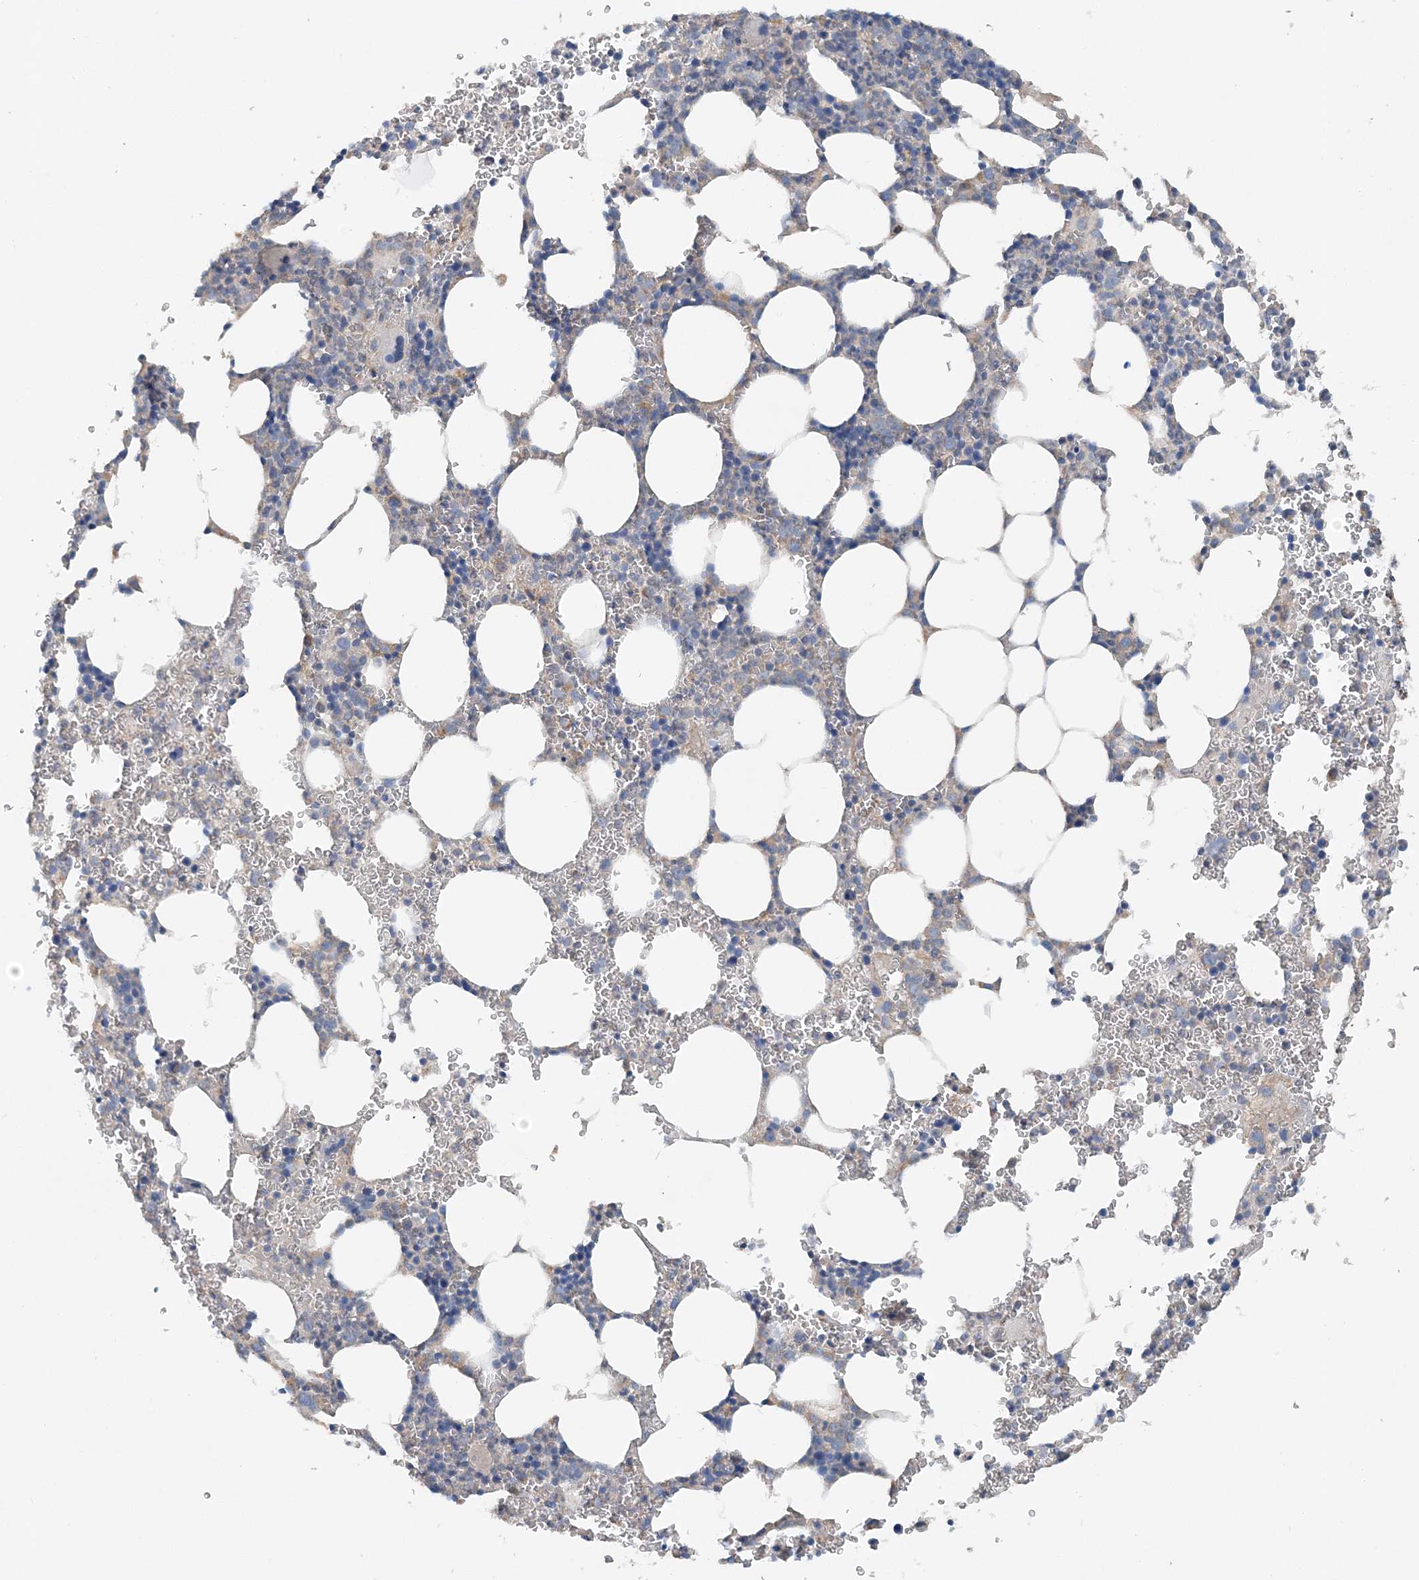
{"staining": {"intensity": "moderate", "quantity": "<25%", "location": "cytoplasmic/membranous"}, "tissue": "bone marrow", "cell_type": "Hematopoietic cells", "image_type": "normal", "snomed": [{"axis": "morphology", "description": "Normal tissue, NOS"}, {"axis": "topography", "description": "Bone marrow"}], "caption": "An immunohistochemistry (IHC) micrograph of normal tissue is shown. Protein staining in brown labels moderate cytoplasmic/membranous positivity in bone marrow within hematopoietic cells. (DAB (3,3'-diaminobenzidine) = brown stain, brightfield microscopy at high magnification).", "gene": "SPRY2", "patient": {"sex": "female", "age": 78}}